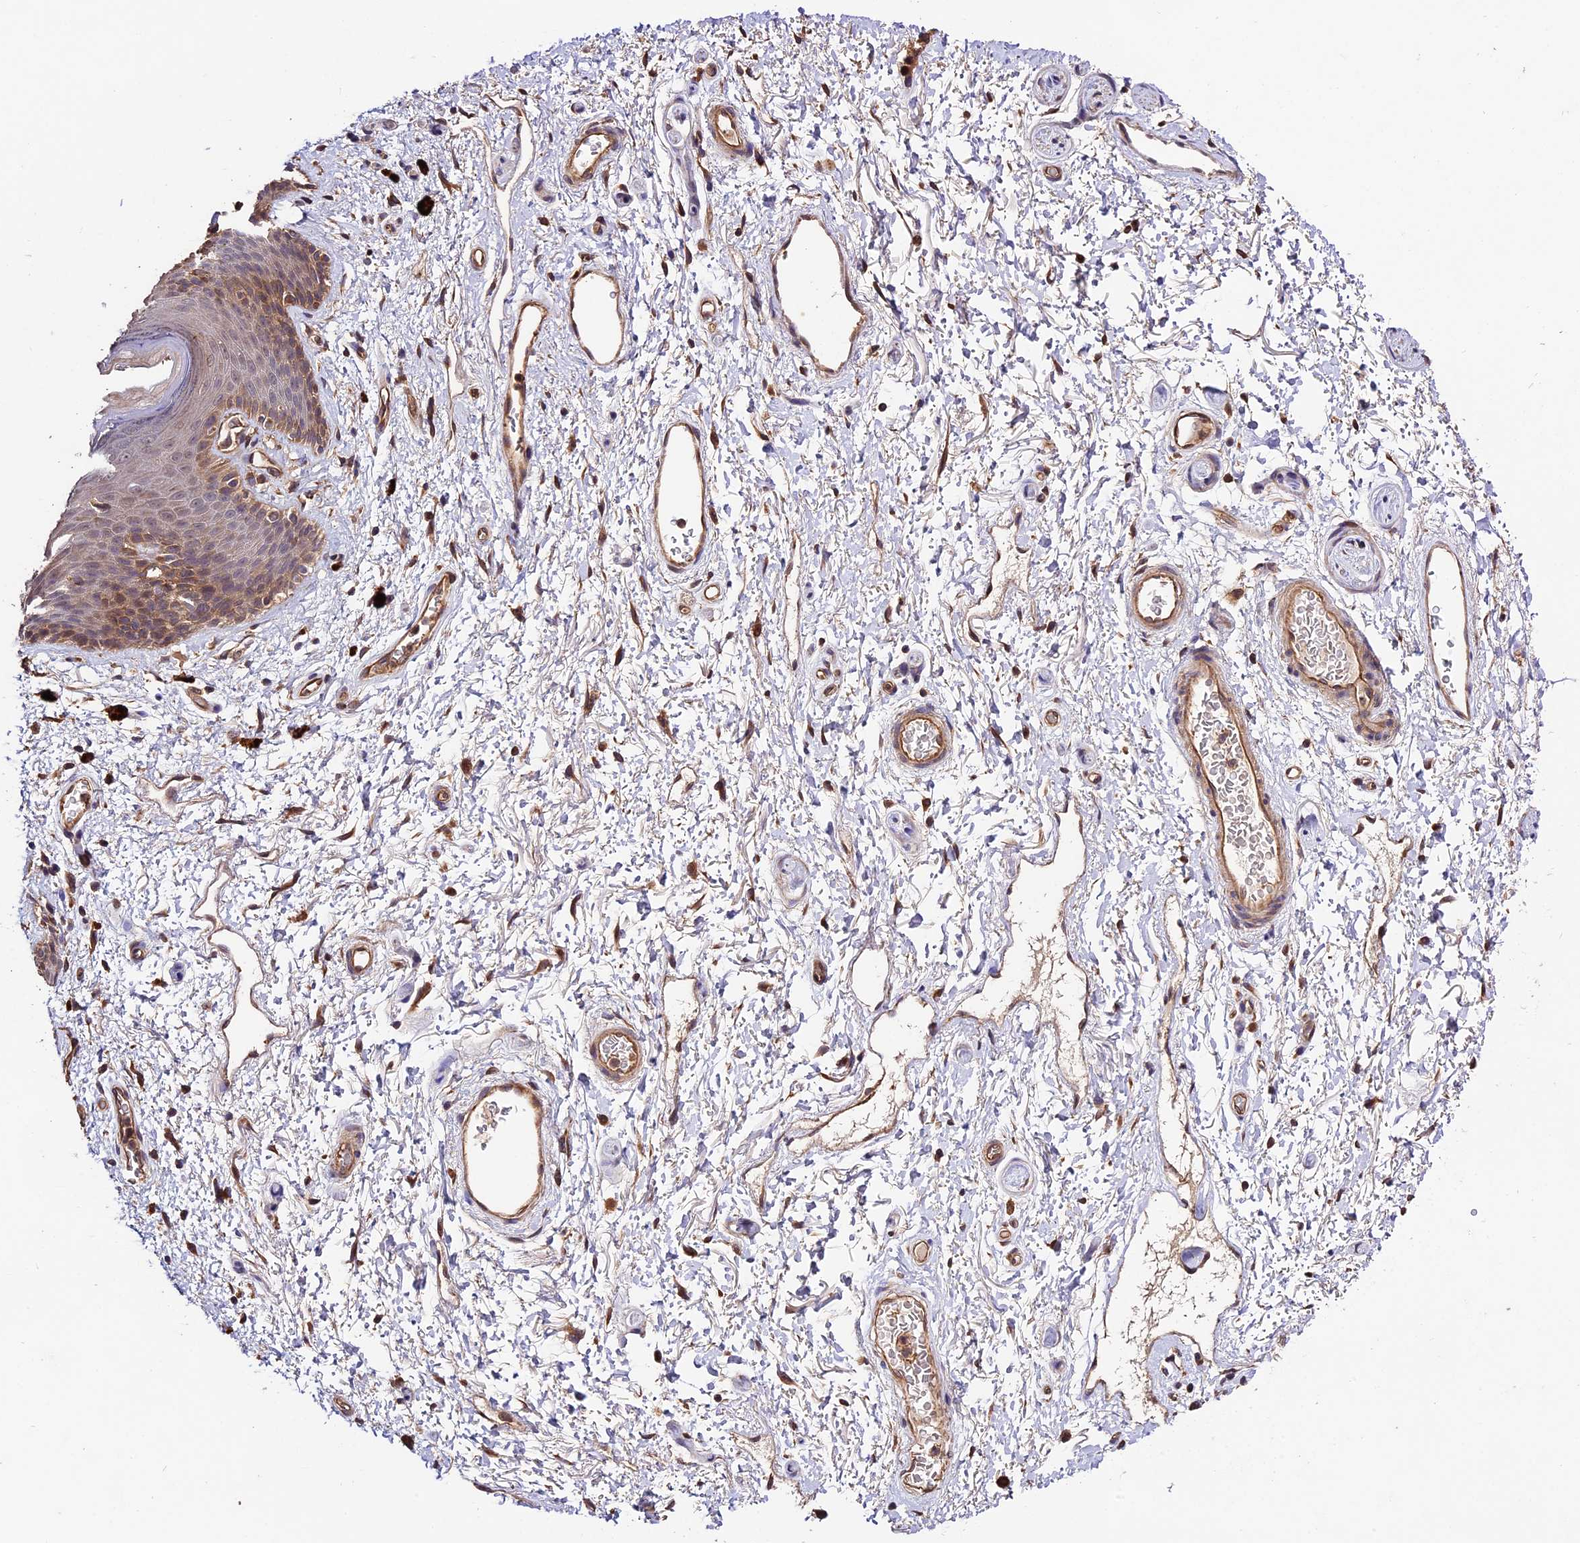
{"staining": {"intensity": "moderate", "quantity": "<25%", "location": "cytoplasmic/membranous"}, "tissue": "skin", "cell_type": "Epidermal cells", "image_type": "normal", "snomed": [{"axis": "morphology", "description": "Normal tissue, NOS"}, {"axis": "topography", "description": "Anal"}], "caption": "Protein staining of unremarkable skin demonstrates moderate cytoplasmic/membranous expression in approximately <25% of epidermal cells. (DAB = brown stain, brightfield microscopy at high magnification).", "gene": "CES3", "patient": {"sex": "female", "age": 46}}